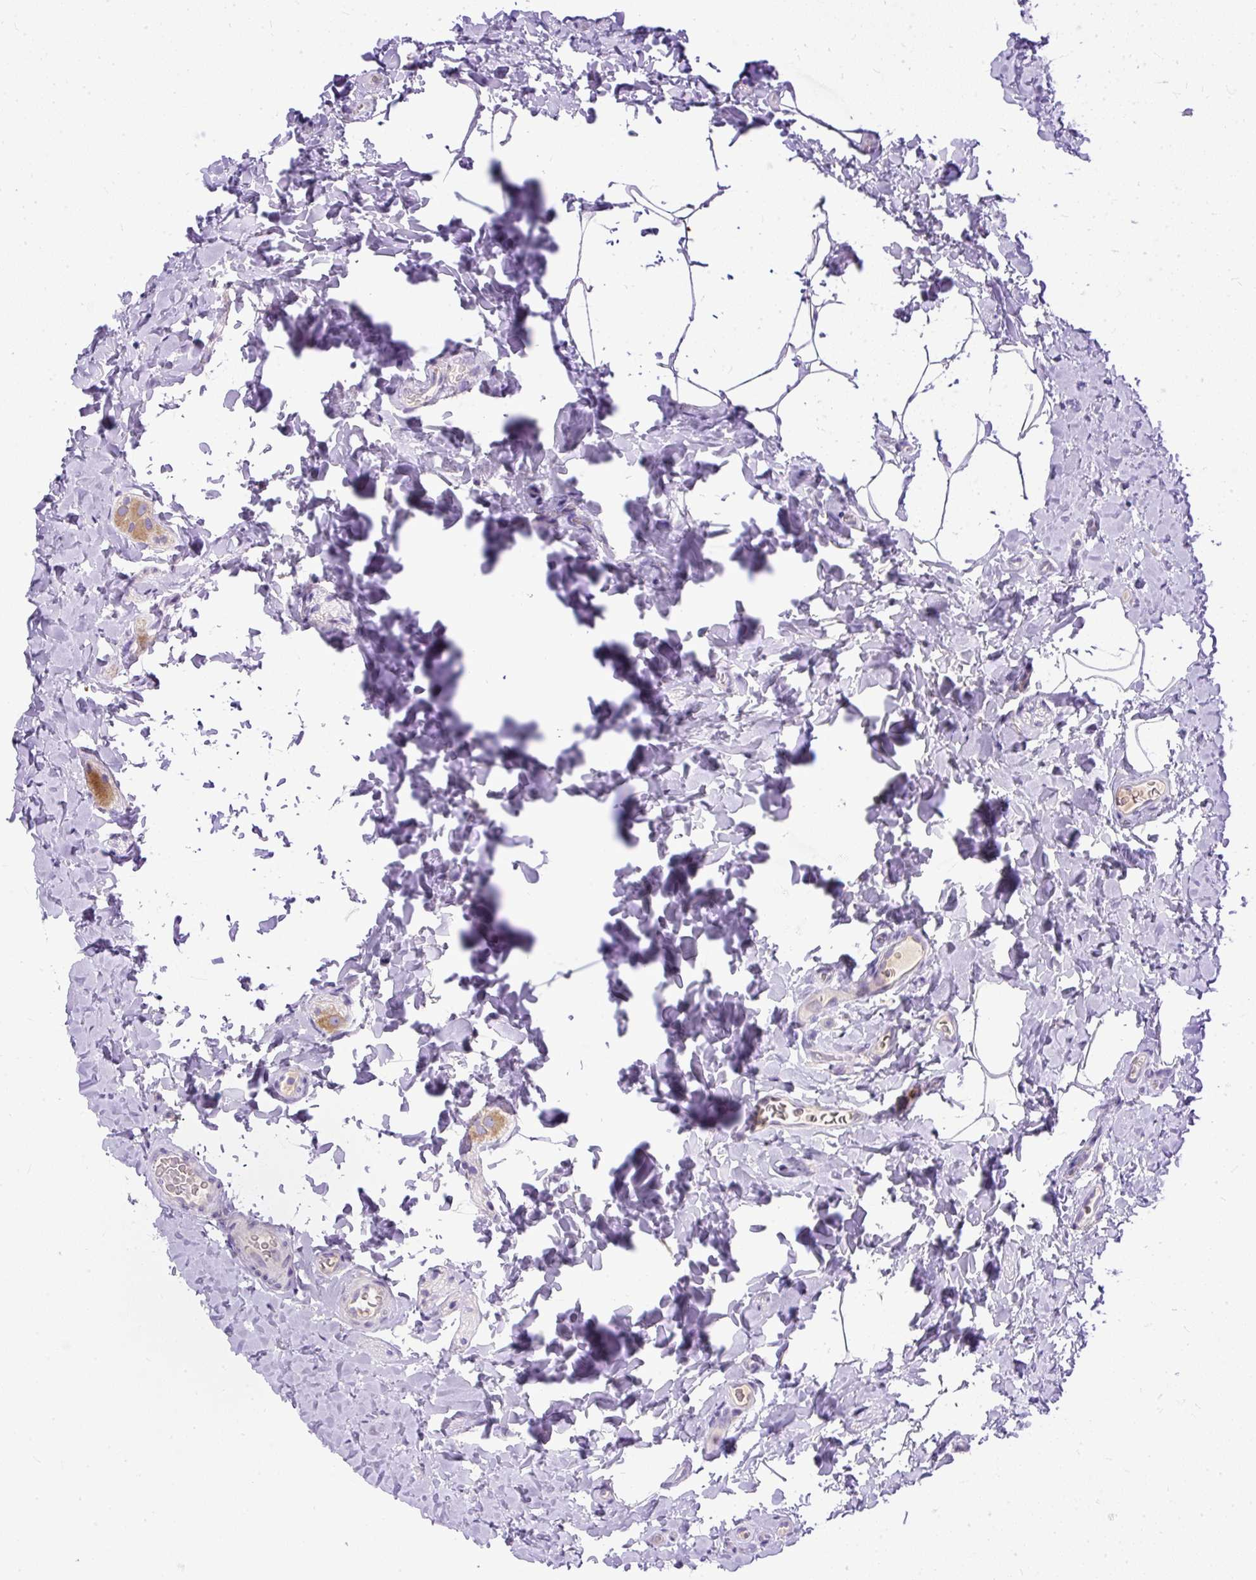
{"staining": {"intensity": "negative", "quantity": "none", "location": "none"}, "tissue": "colon", "cell_type": "Endothelial cells", "image_type": "normal", "snomed": [{"axis": "morphology", "description": "Normal tissue, NOS"}, {"axis": "topography", "description": "Colon"}], "caption": "The micrograph shows no staining of endothelial cells in normal colon.", "gene": "AMFR", "patient": {"sex": "male", "age": 46}}